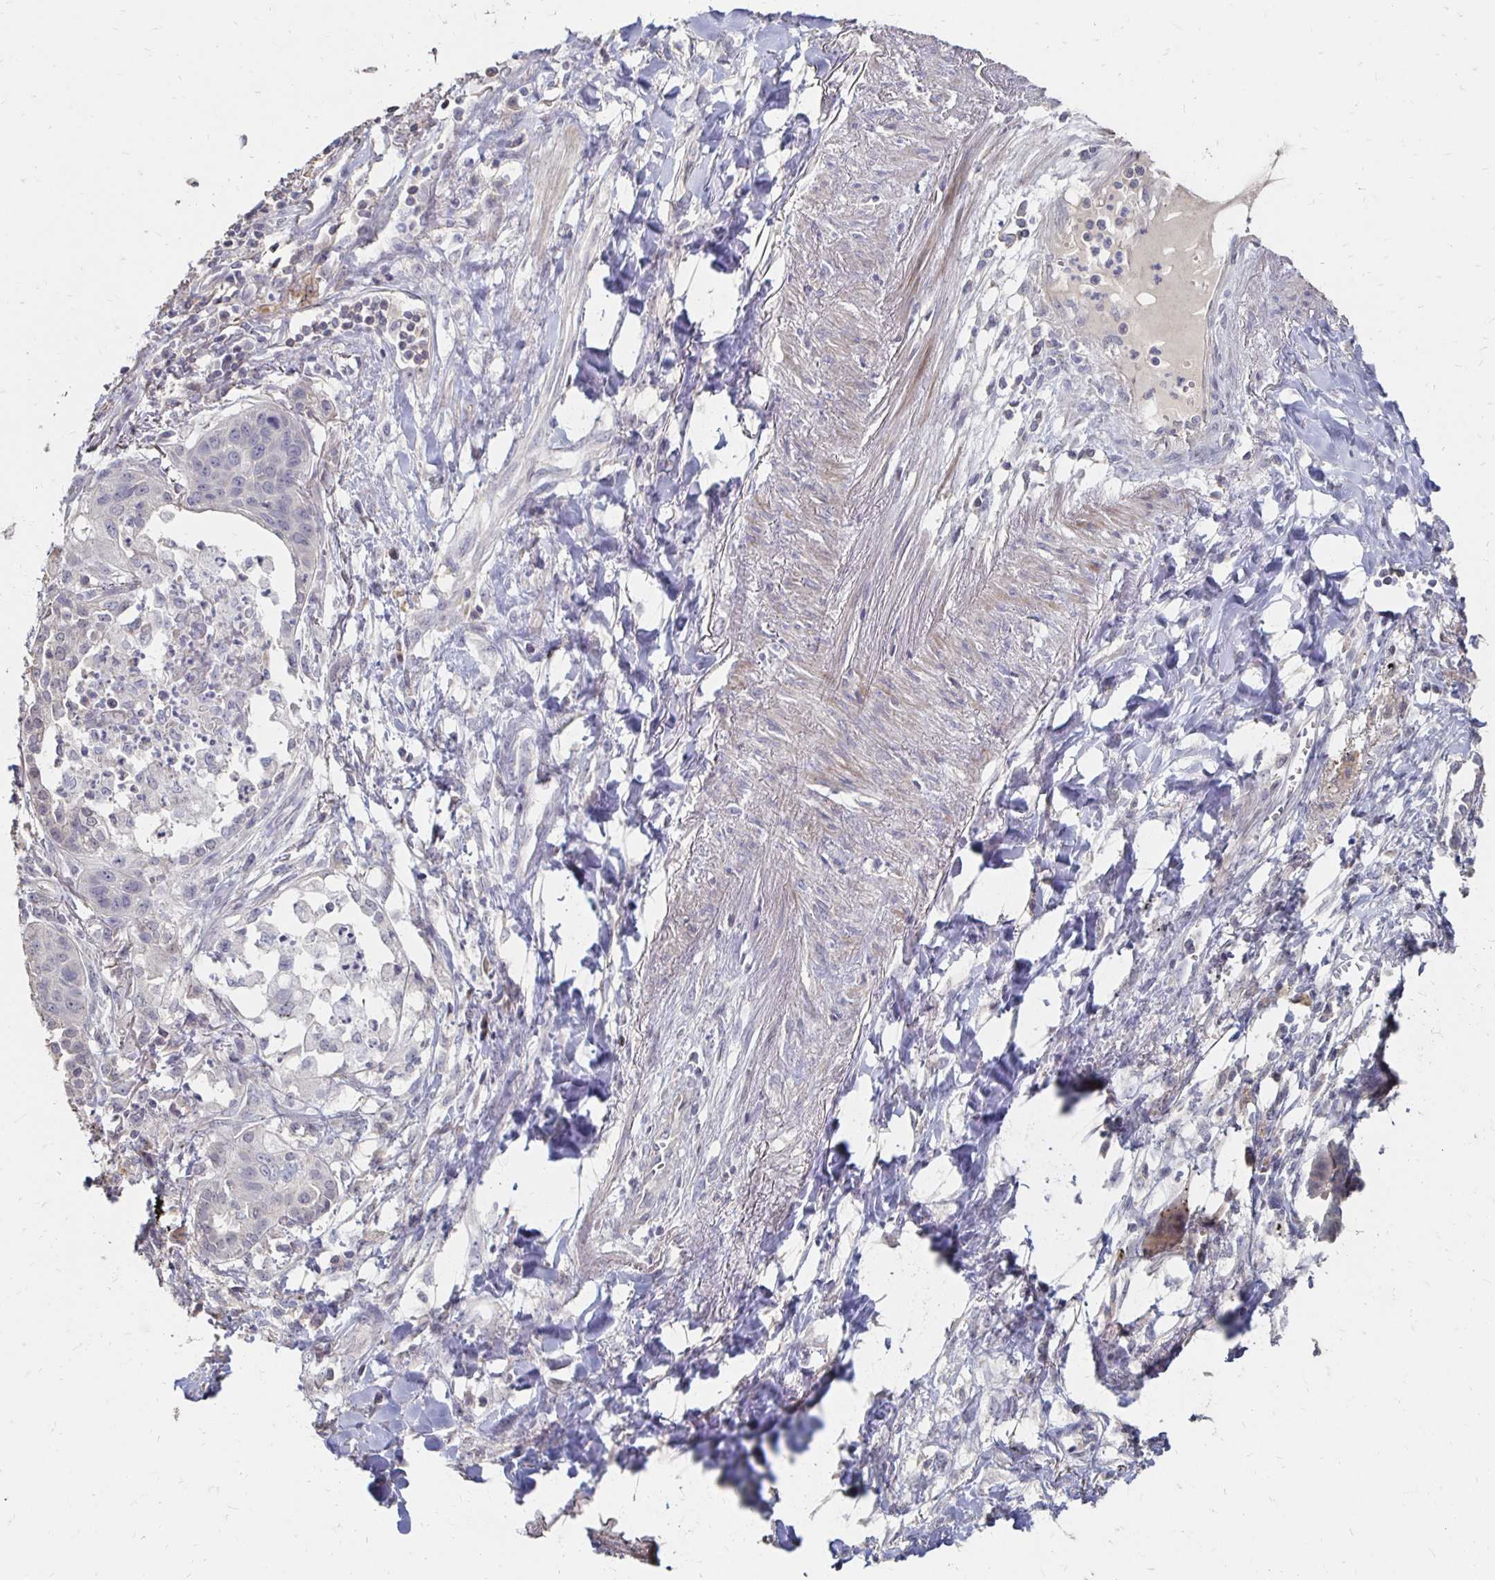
{"staining": {"intensity": "negative", "quantity": "none", "location": "none"}, "tissue": "lung cancer", "cell_type": "Tumor cells", "image_type": "cancer", "snomed": [{"axis": "morphology", "description": "Squamous cell carcinoma, NOS"}, {"axis": "topography", "description": "Lung"}], "caption": "Protein analysis of squamous cell carcinoma (lung) demonstrates no significant staining in tumor cells.", "gene": "ZNF727", "patient": {"sex": "male", "age": 71}}